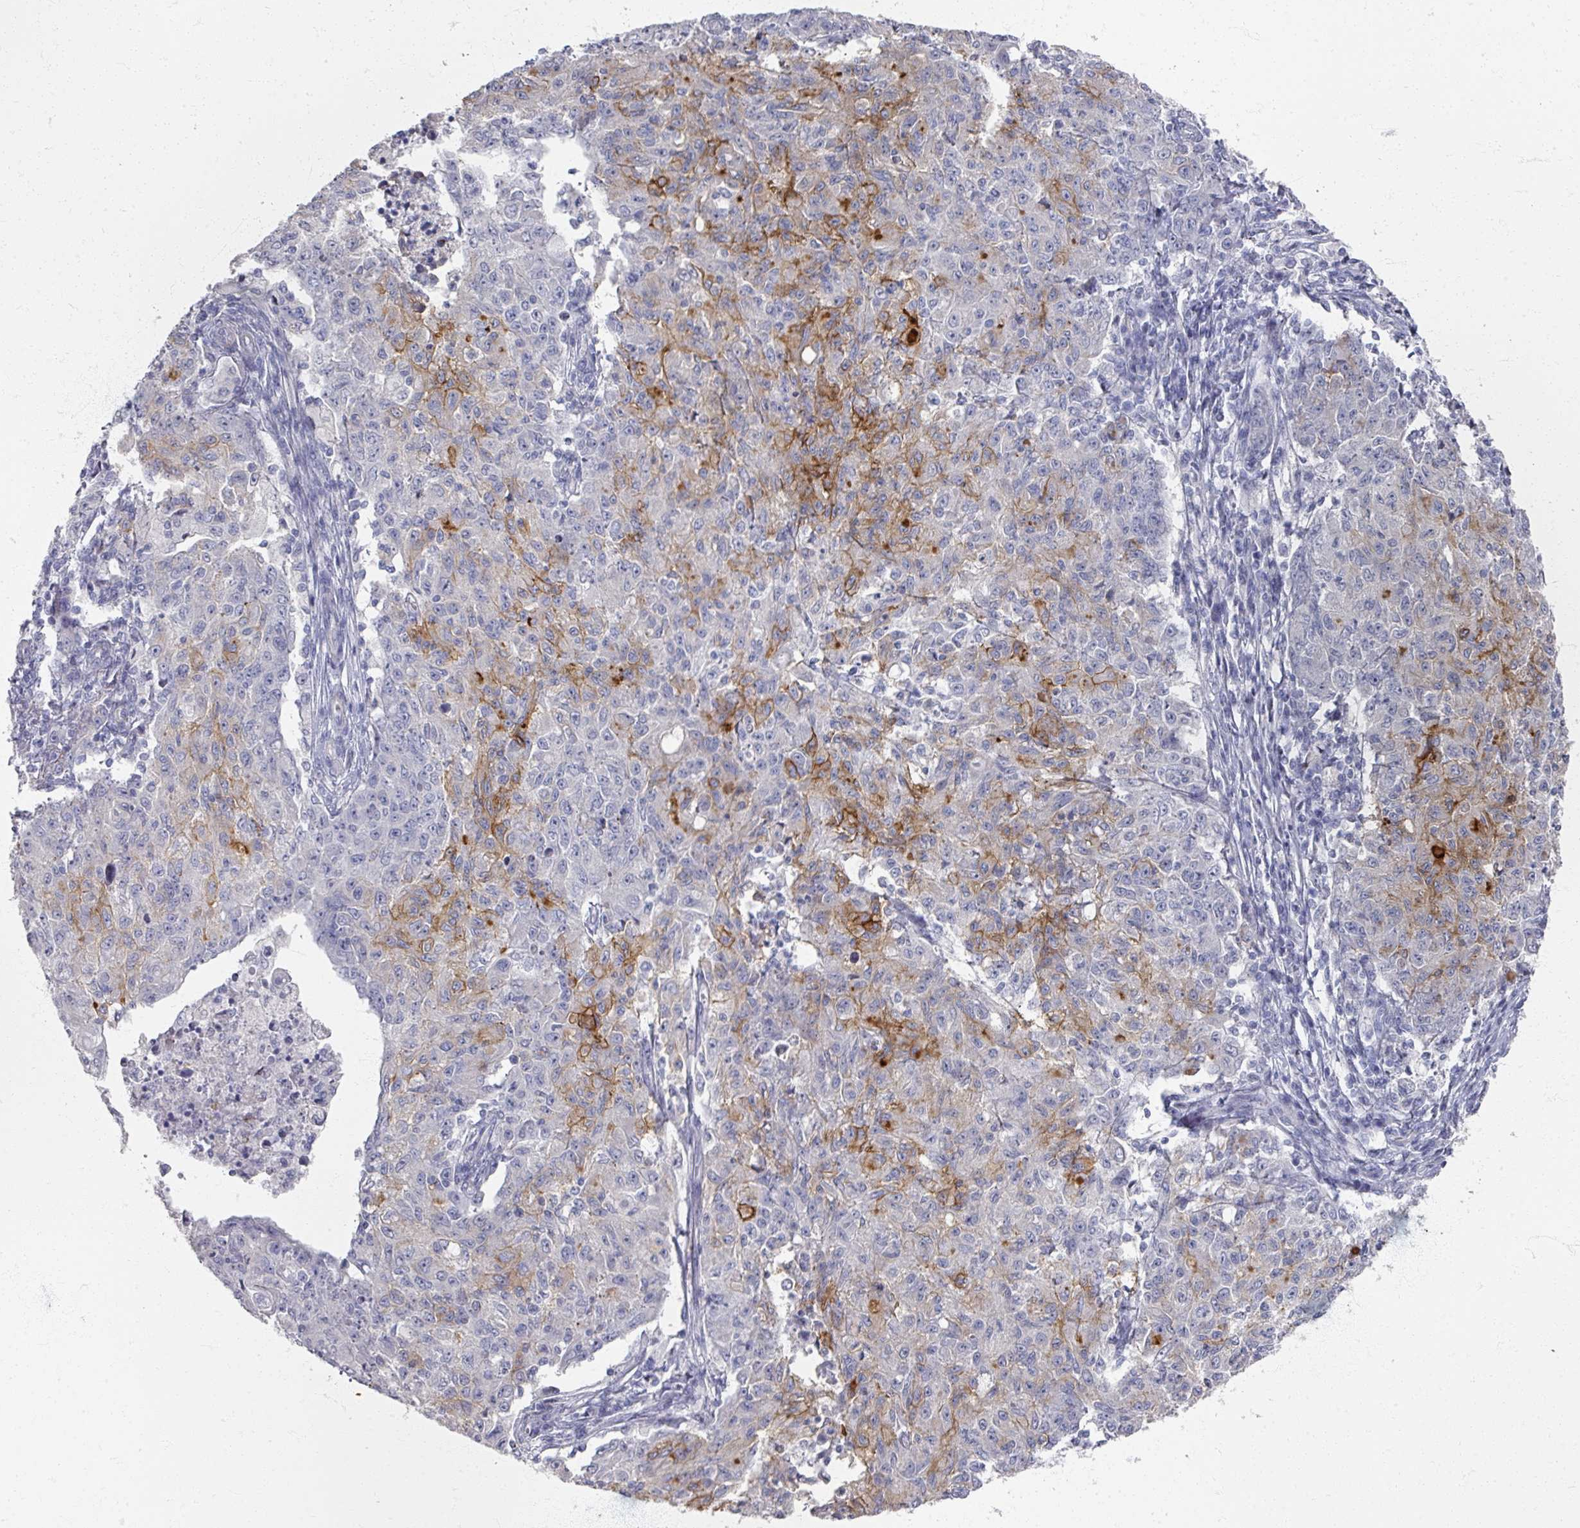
{"staining": {"intensity": "moderate", "quantity": "<25%", "location": "cytoplasmic/membranous"}, "tissue": "ovarian cancer", "cell_type": "Tumor cells", "image_type": "cancer", "snomed": [{"axis": "morphology", "description": "Carcinoma, endometroid"}, {"axis": "topography", "description": "Ovary"}], "caption": "IHC of human ovarian cancer demonstrates low levels of moderate cytoplasmic/membranous positivity in approximately <25% of tumor cells.", "gene": "TTYH3", "patient": {"sex": "female", "age": 42}}